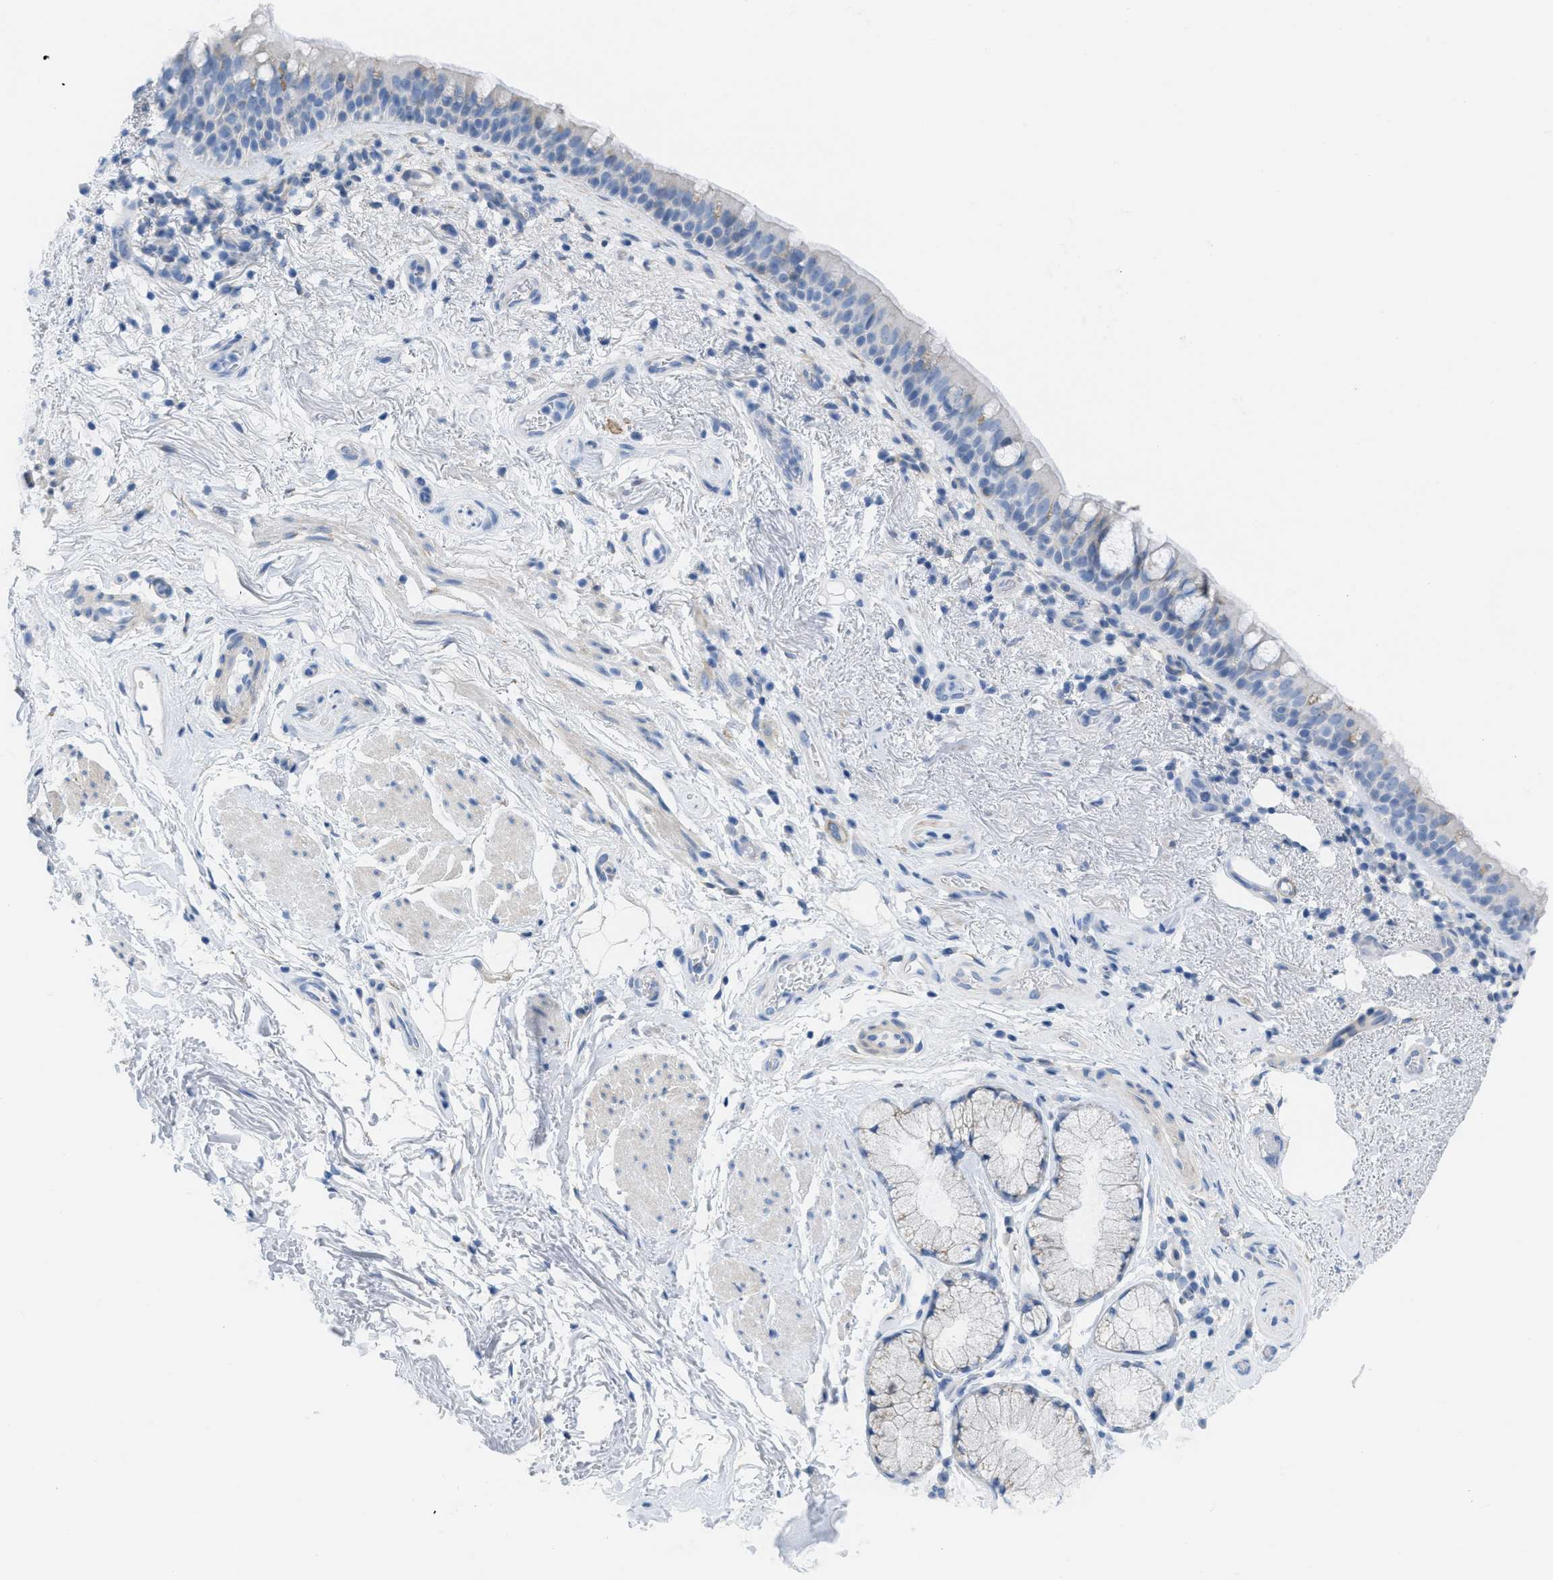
{"staining": {"intensity": "negative", "quantity": "none", "location": "none"}, "tissue": "bronchus", "cell_type": "Respiratory epithelial cells", "image_type": "normal", "snomed": [{"axis": "morphology", "description": "Normal tissue, NOS"}, {"axis": "morphology", "description": "Inflammation, NOS"}, {"axis": "topography", "description": "Cartilage tissue"}, {"axis": "topography", "description": "Bronchus"}], "caption": "IHC histopathology image of unremarkable bronchus: bronchus stained with DAB (3,3'-diaminobenzidine) demonstrates no significant protein expression in respiratory epithelial cells.", "gene": "ASGR1", "patient": {"sex": "male", "age": 77}}